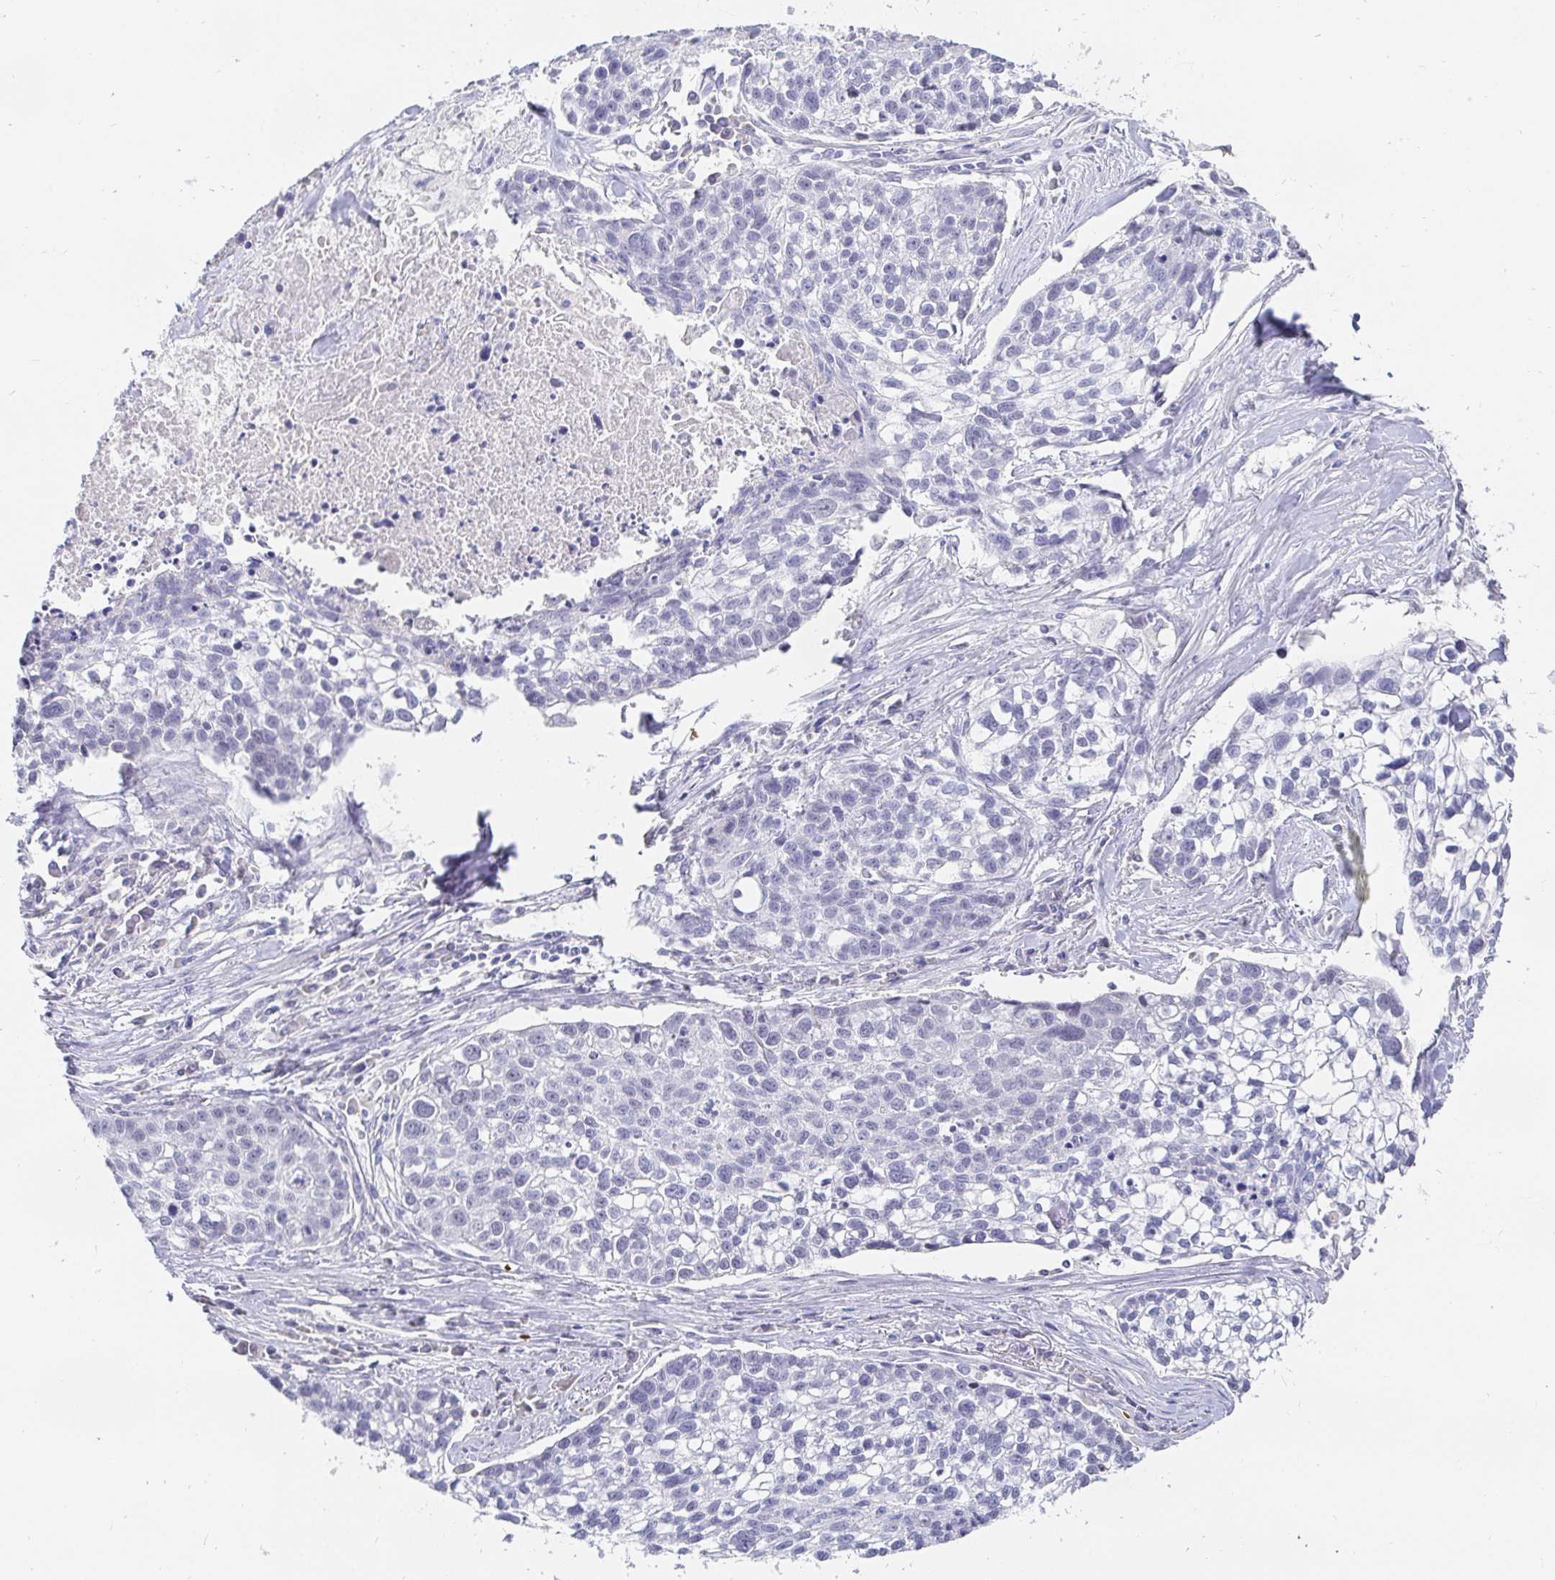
{"staining": {"intensity": "negative", "quantity": "none", "location": "none"}, "tissue": "lung cancer", "cell_type": "Tumor cells", "image_type": "cancer", "snomed": [{"axis": "morphology", "description": "Squamous cell carcinoma, NOS"}, {"axis": "topography", "description": "Lung"}], "caption": "There is no significant expression in tumor cells of squamous cell carcinoma (lung). The staining is performed using DAB (3,3'-diaminobenzidine) brown chromogen with nuclei counter-stained in using hematoxylin.", "gene": "FGF21", "patient": {"sex": "male", "age": 74}}